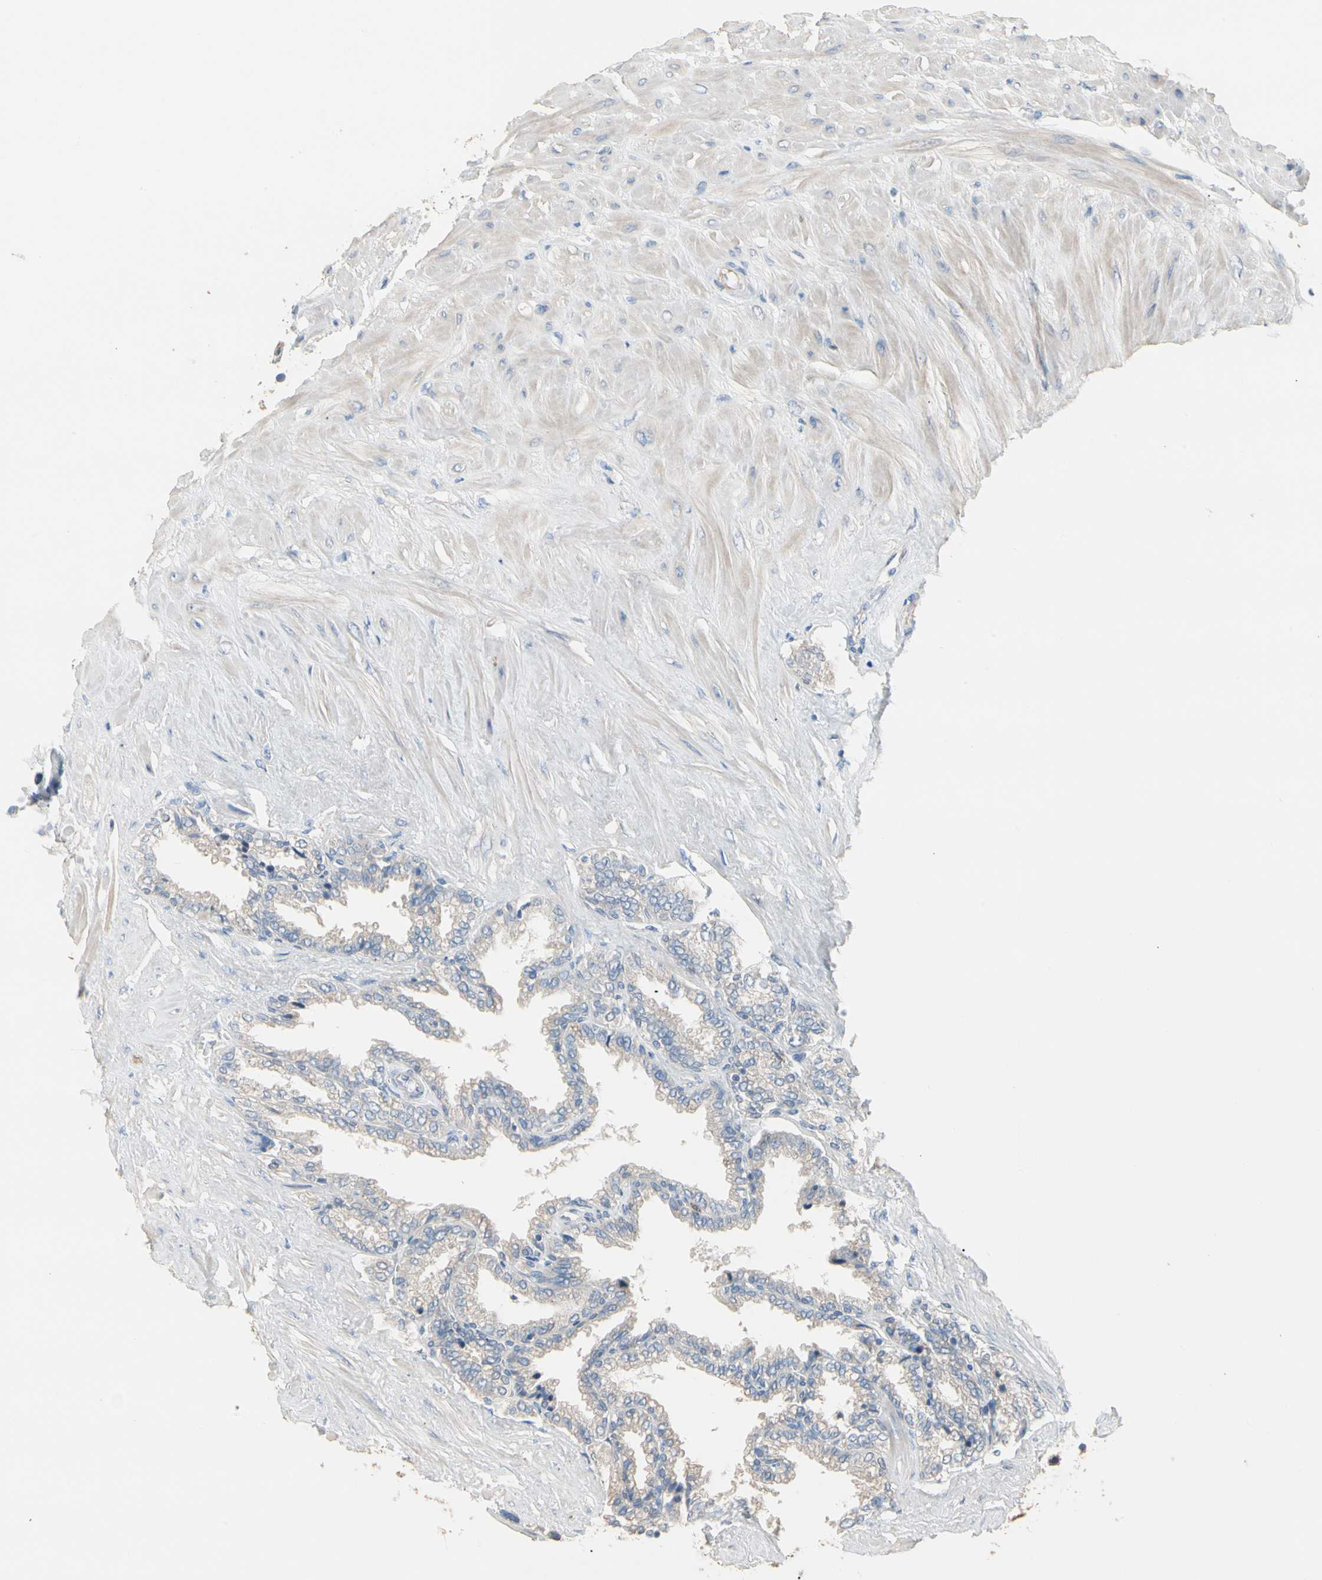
{"staining": {"intensity": "weak", "quantity": "25%-75%", "location": "cytoplasmic/membranous"}, "tissue": "seminal vesicle", "cell_type": "Glandular cells", "image_type": "normal", "snomed": [{"axis": "morphology", "description": "Normal tissue, NOS"}, {"axis": "topography", "description": "Seminal veicle"}], "caption": "This micrograph demonstrates immunohistochemistry staining of normal seminal vesicle, with low weak cytoplasmic/membranous staining in approximately 25%-75% of glandular cells.", "gene": "BBOX1", "patient": {"sex": "male", "age": 46}}